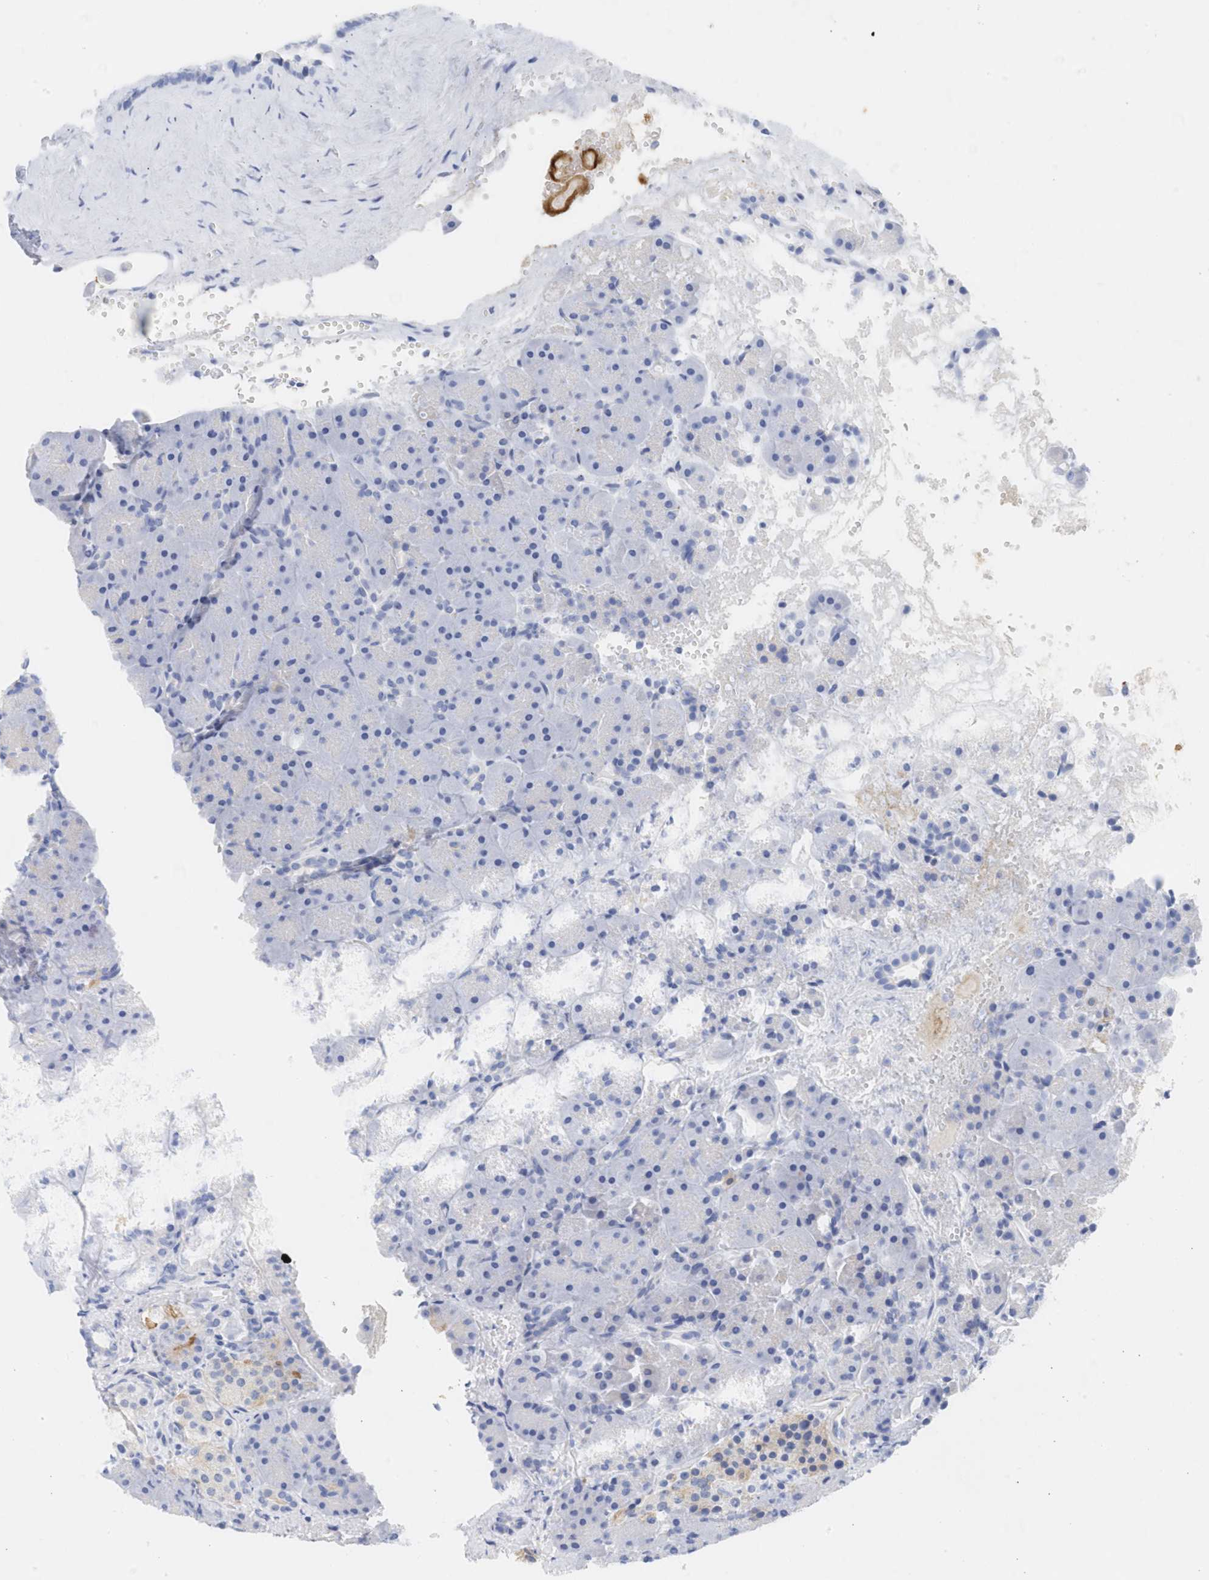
{"staining": {"intensity": "weak", "quantity": "<25%", "location": "cytoplasmic/membranous"}, "tissue": "pancreas", "cell_type": "Exocrine glandular cells", "image_type": "normal", "snomed": [{"axis": "morphology", "description": "Normal tissue, NOS"}, {"axis": "topography", "description": "Pancreas"}], "caption": "Immunohistochemical staining of normal pancreas shows no significant staining in exocrine glandular cells. (DAB (3,3'-diaminobenzidine) immunohistochemistry (IHC) visualized using brightfield microscopy, high magnification).", "gene": "SPATA3", "patient": {"sex": "male", "age": 66}}